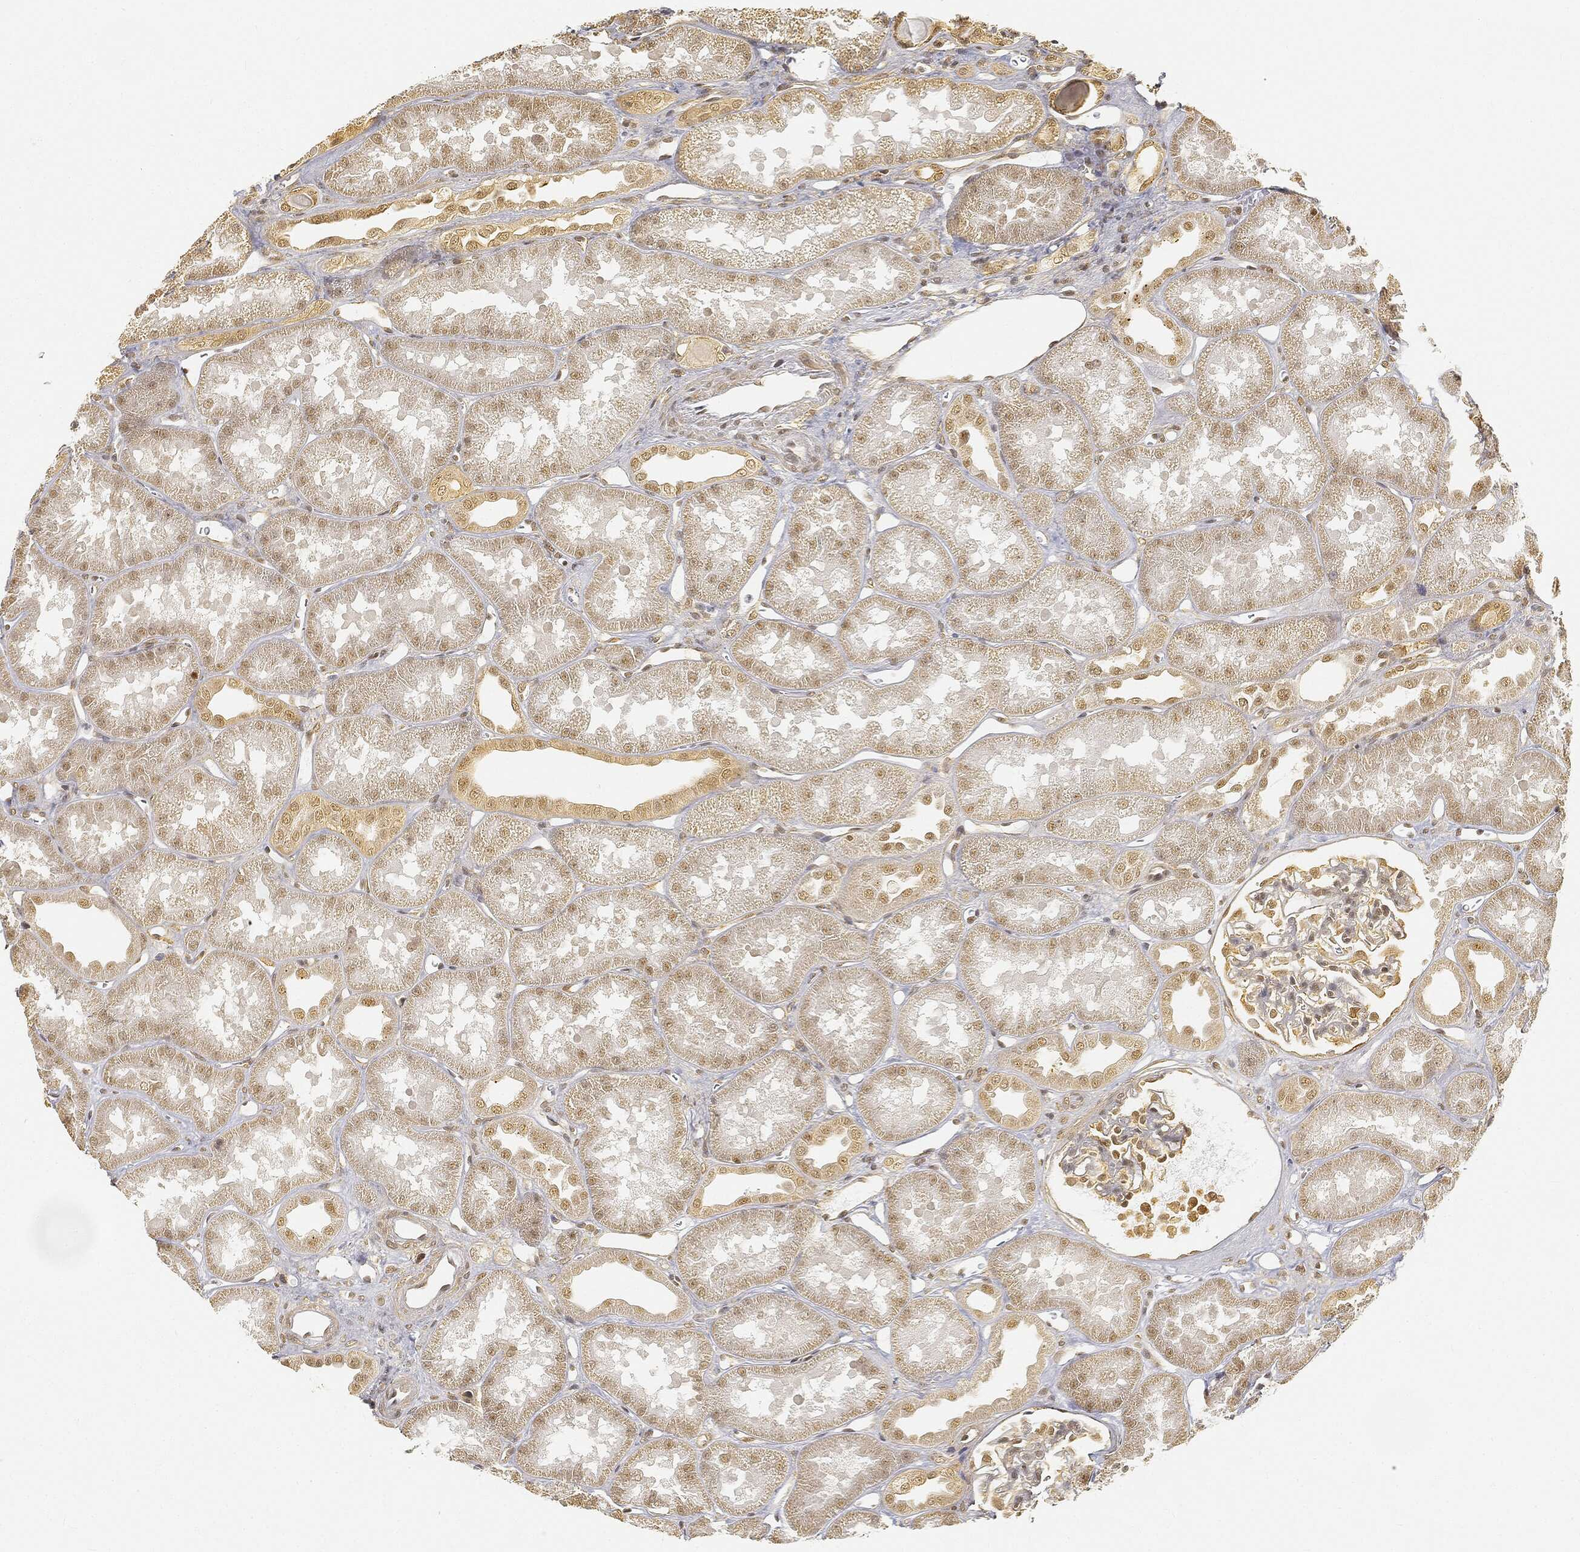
{"staining": {"intensity": "moderate", "quantity": "<25%", "location": "cytoplasmic/membranous,nuclear"}, "tissue": "kidney", "cell_type": "Cells in glomeruli", "image_type": "normal", "snomed": [{"axis": "morphology", "description": "Normal tissue, NOS"}, {"axis": "topography", "description": "Kidney"}], "caption": "Immunohistochemistry staining of benign kidney, which displays low levels of moderate cytoplasmic/membranous,nuclear staining in about <25% of cells in glomeruli indicating moderate cytoplasmic/membranous,nuclear protein positivity. The staining was performed using DAB (brown) for protein detection and nuclei were counterstained in hematoxylin (blue).", "gene": "RSRC2", "patient": {"sex": "male", "age": 61}}